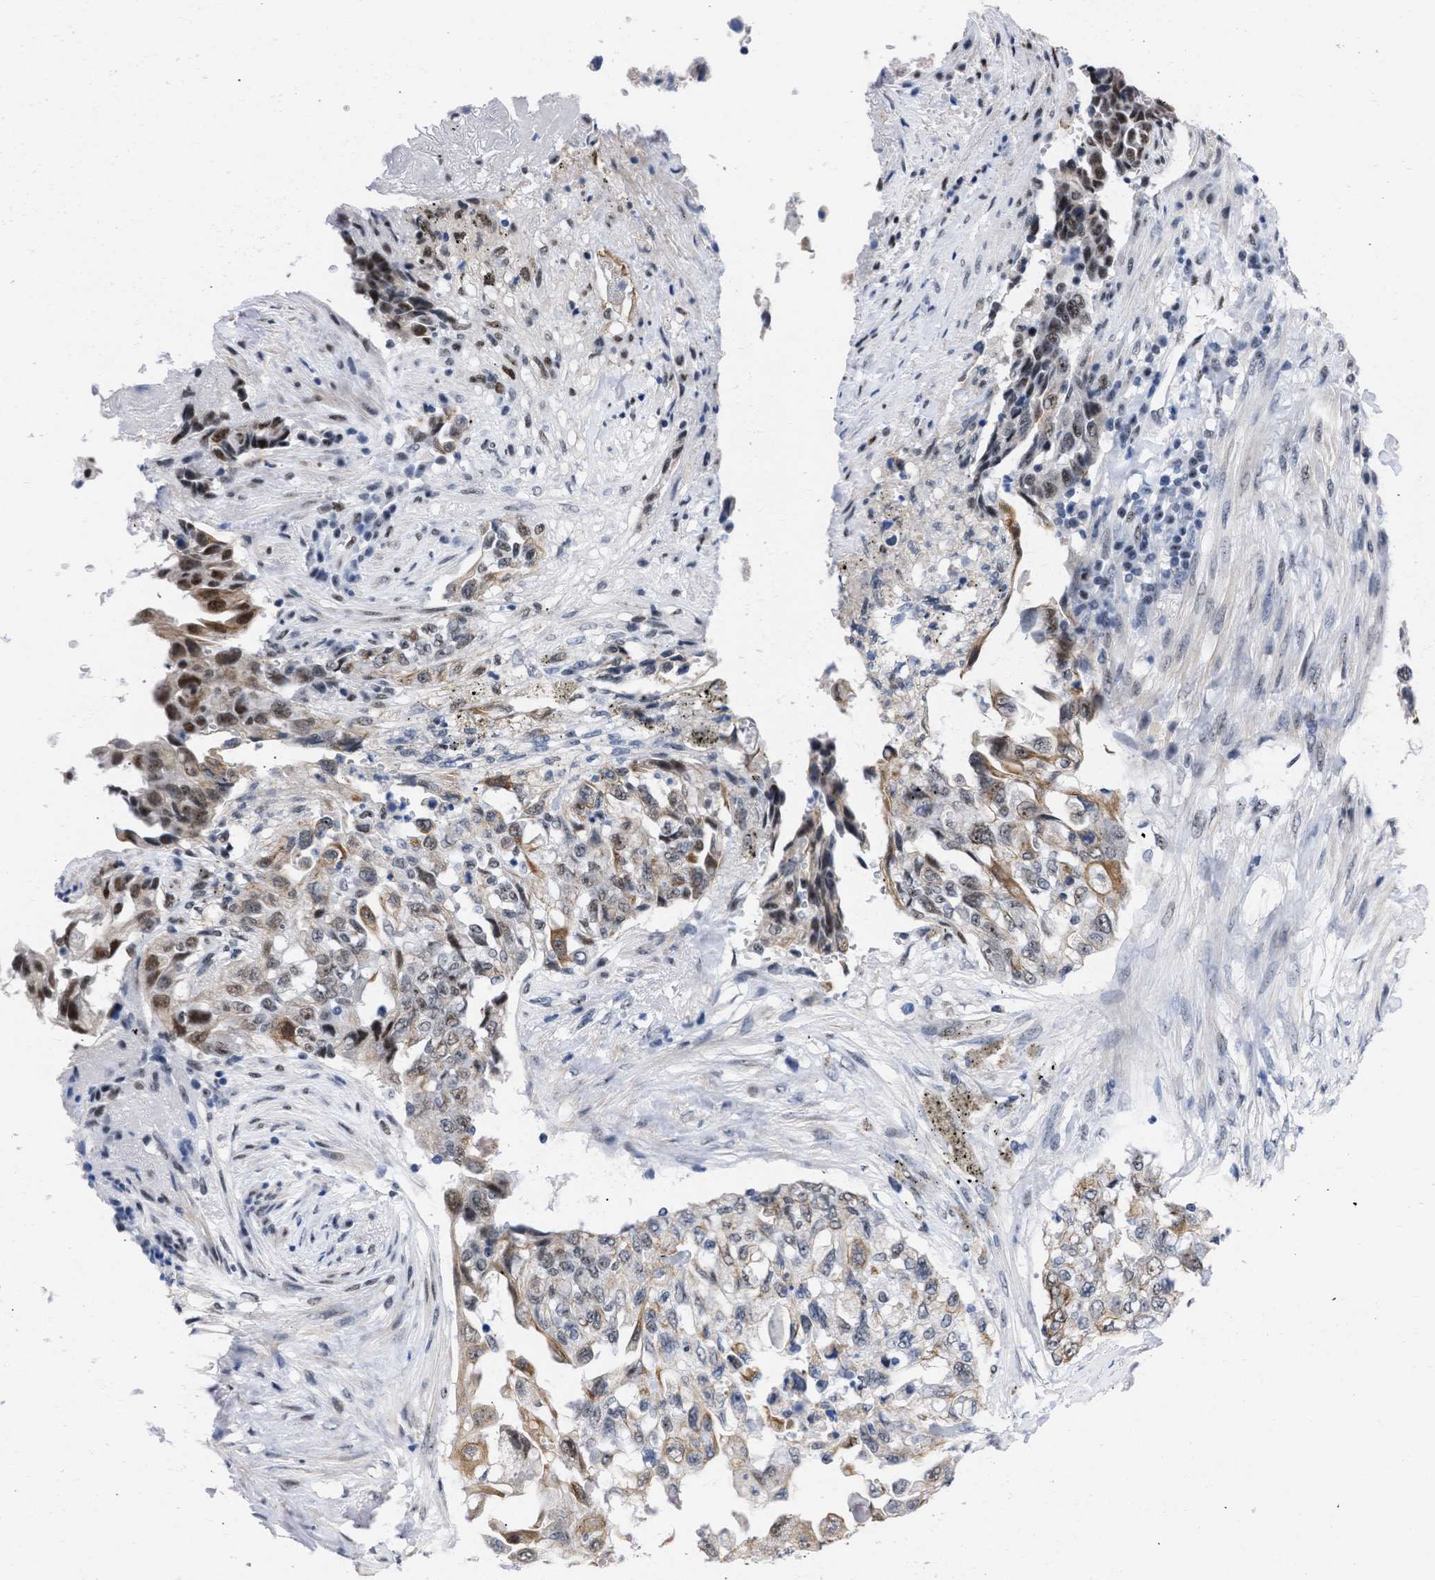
{"staining": {"intensity": "moderate", "quantity": "25%-75%", "location": "nuclear"}, "tissue": "lung cancer", "cell_type": "Tumor cells", "image_type": "cancer", "snomed": [{"axis": "morphology", "description": "Adenocarcinoma, NOS"}, {"axis": "topography", "description": "Lung"}], "caption": "A high-resolution micrograph shows immunohistochemistry staining of lung cancer (adenocarcinoma), which displays moderate nuclear positivity in approximately 25%-75% of tumor cells. Using DAB (brown) and hematoxylin (blue) stains, captured at high magnification using brightfield microscopy.", "gene": "DDX41", "patient": {"sex": "female", "age": 51}}